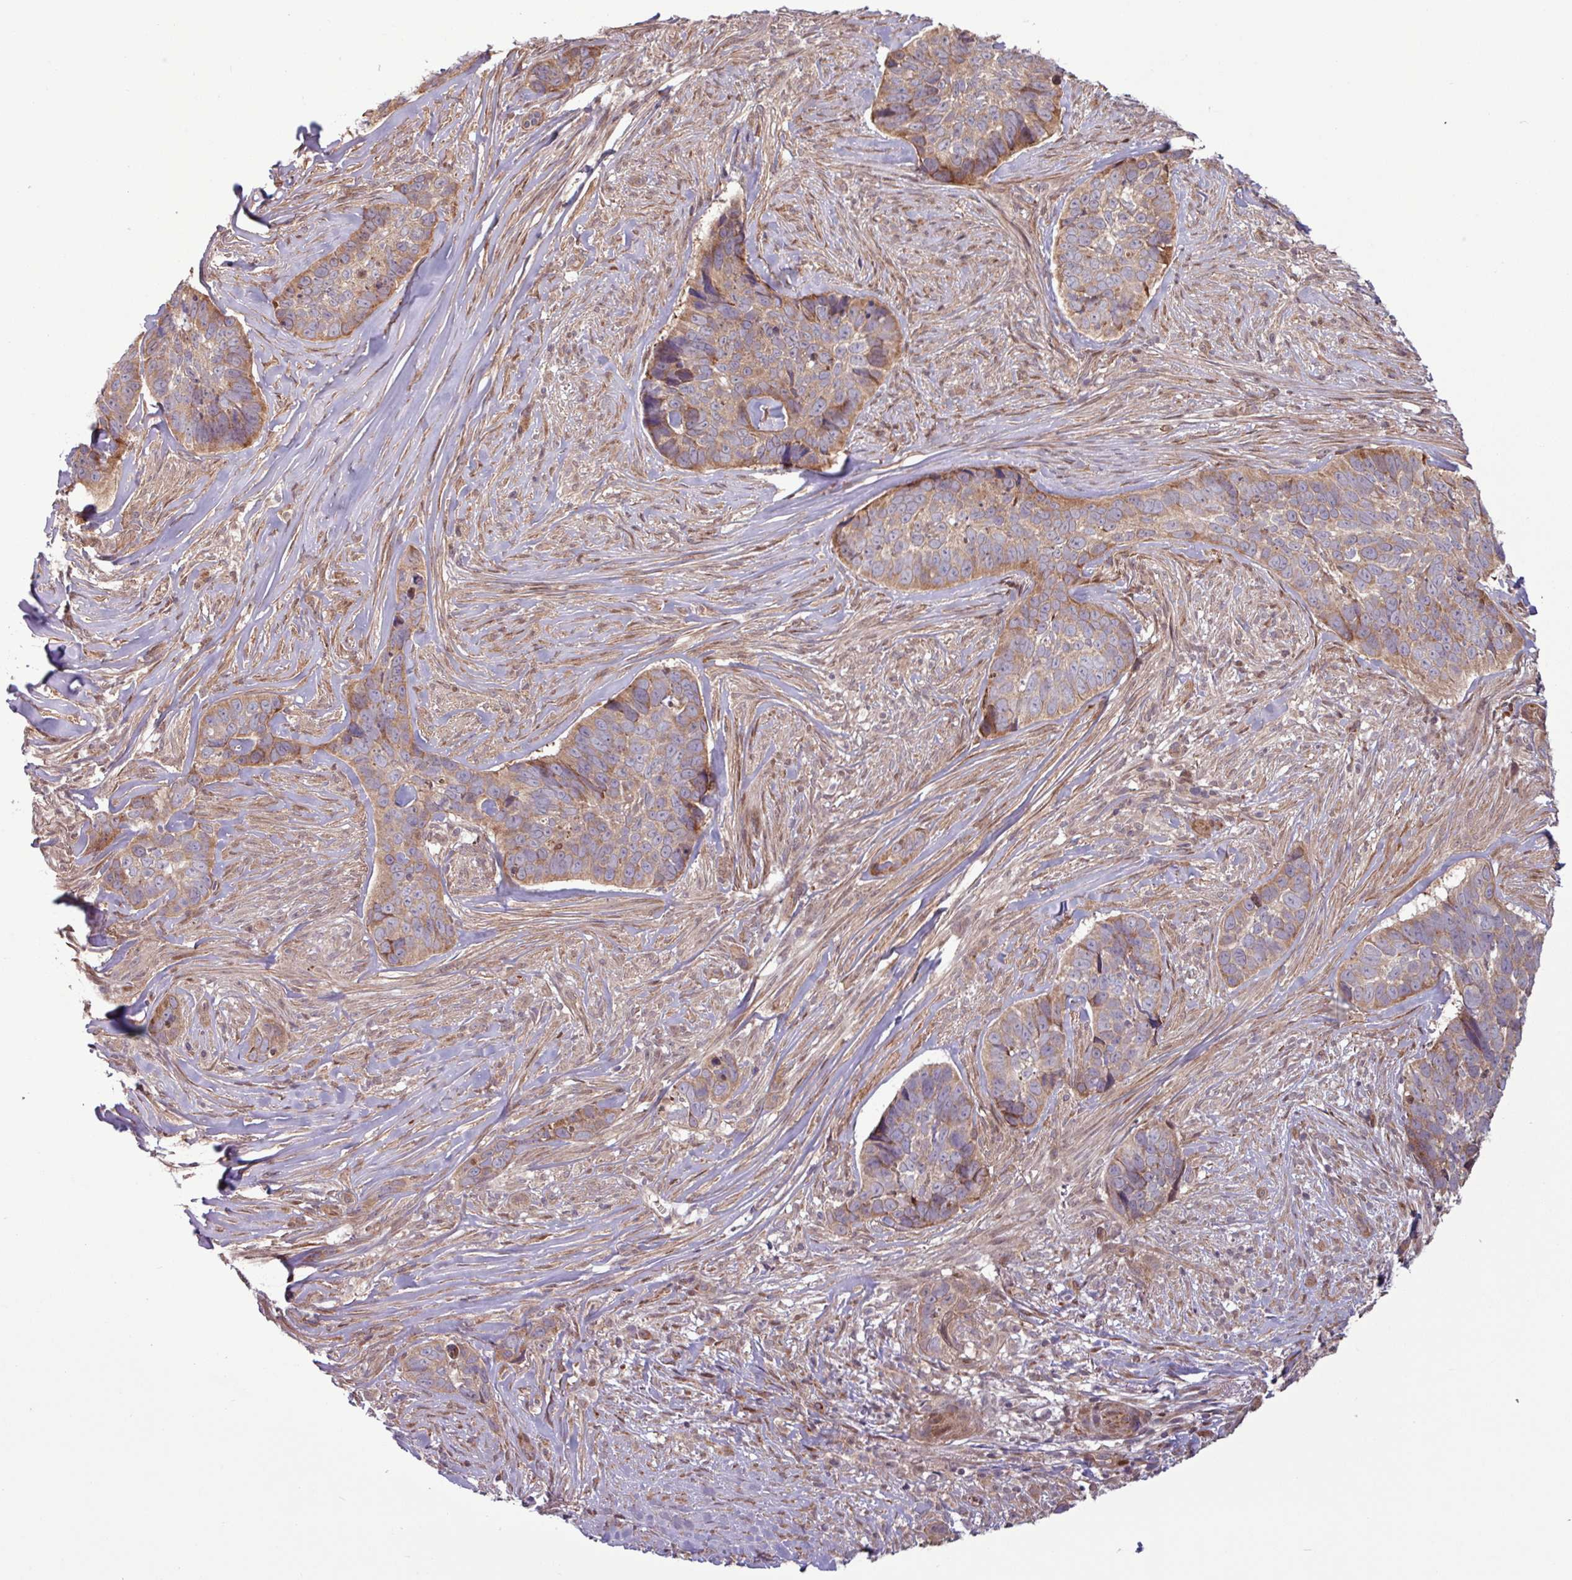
{"staining": {"intensity": "moderate", "quantity": "25%-75%", "location": "cytoplasmic/membranous"}, "tissue": "skin cancer", "cell_type": "Tumor cells", "image_type": "cancer", "snomed": [{"axis": "morphology", "description": "Basal cell carcinoma"}, {"axis": "topography", "description": "Skin"}], "caption": "Basal cell carcinoma (skin) was stained to show a protein in brown. There is medium levels of moderate cytoplasmic/membranous expression in about 25%-75% of tumor cells.", "gene": "PDPR", "patient": {"sex": "female", "age": 82}}